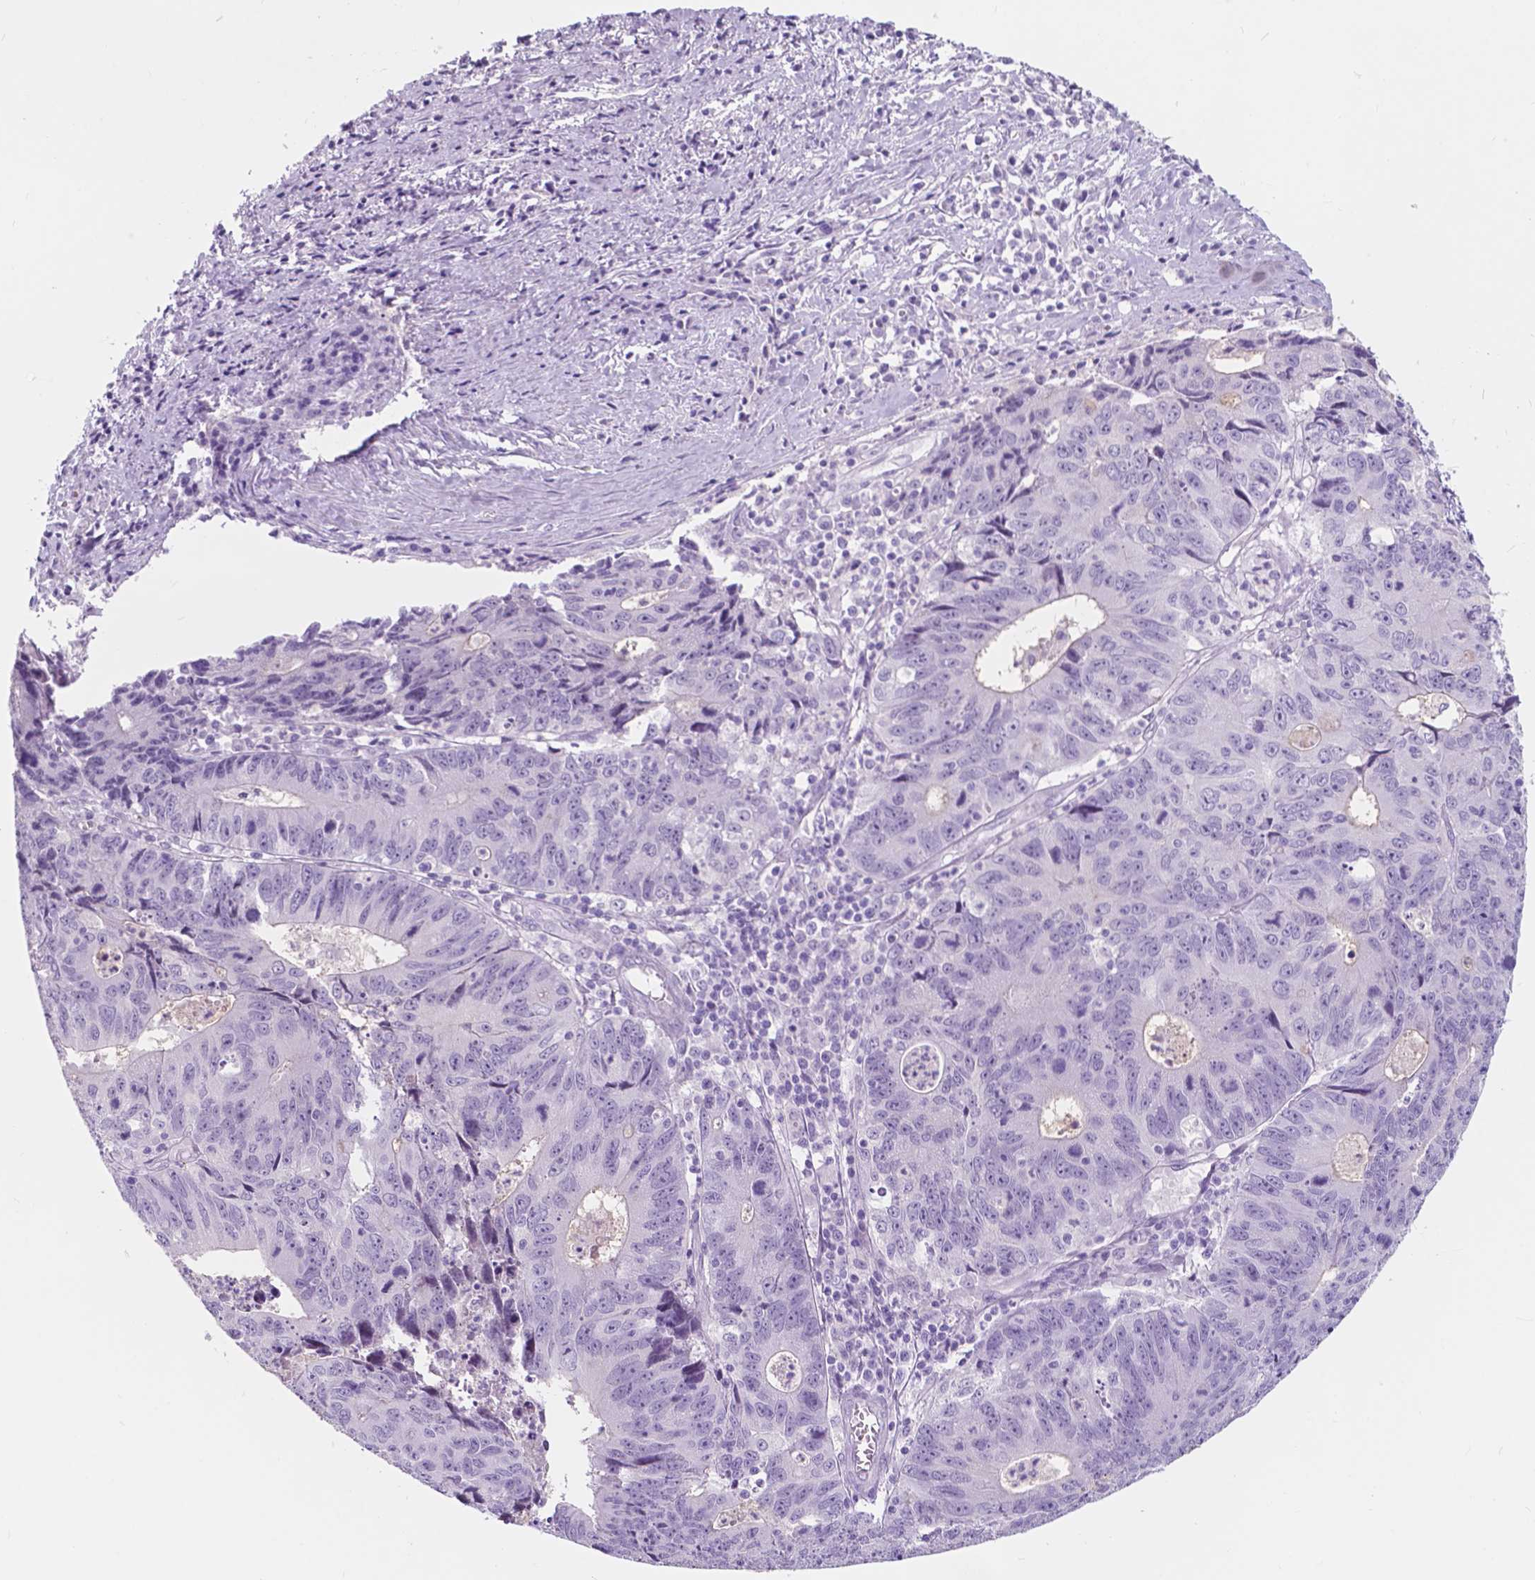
{"staining": {"intensity": "negative", "quantity": "none", "location": "none"}, "tissue": "liver cancer", "cell_type": "Tumor cells", "image_type": "cancer", "snomed": [{"axis": "morphology", "description": "Cholangiocarcinoma"}, {"axis": "topography", "description": "Liver"}], "caption": "The photomicrograph reveals no significant positivity in tumor cells of cholangiocarcinoma (liver).", "gene": "CUZD1", "patient": {"sex": "male", "age": 65}}